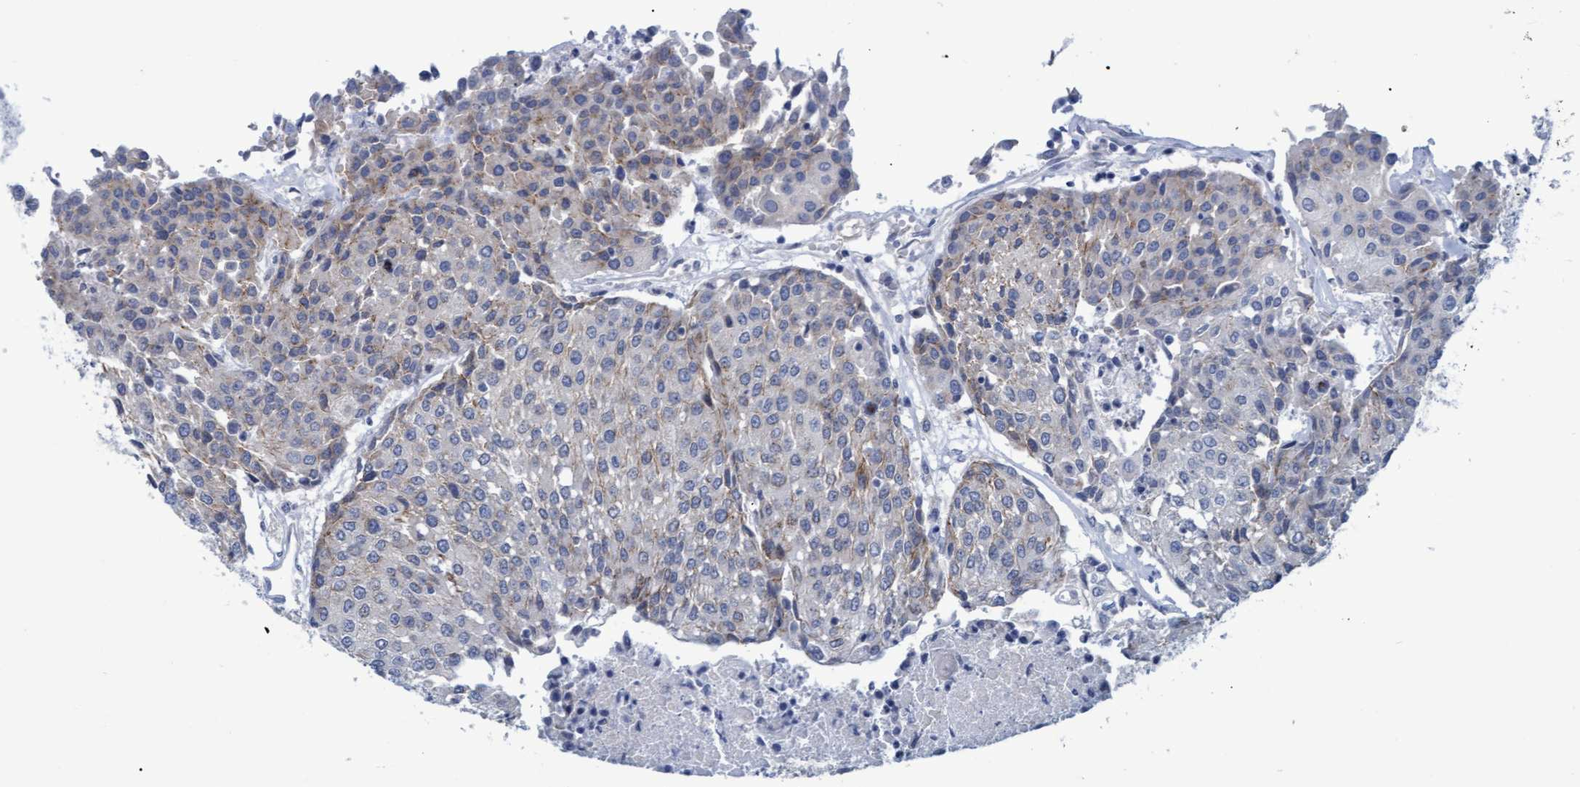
{"staining": {"intensity": "negative", "quantity": "none", "location": "none"}, "tissue": "urothelial cancer", "cell_type": "Tumor cells", "image_type": "cancer", "snomed": [{"axis": "morphology", "description": "Urothelial carcinoma, High grade"}, {"axis": "topography", "description": "Urinary bladder"}], "caption": "There is no significant staining in tumor cells of urothelial carcinoma (high-grade).", "gene": "SSTR3", "patient": {"sex": "female", "age": 85}}